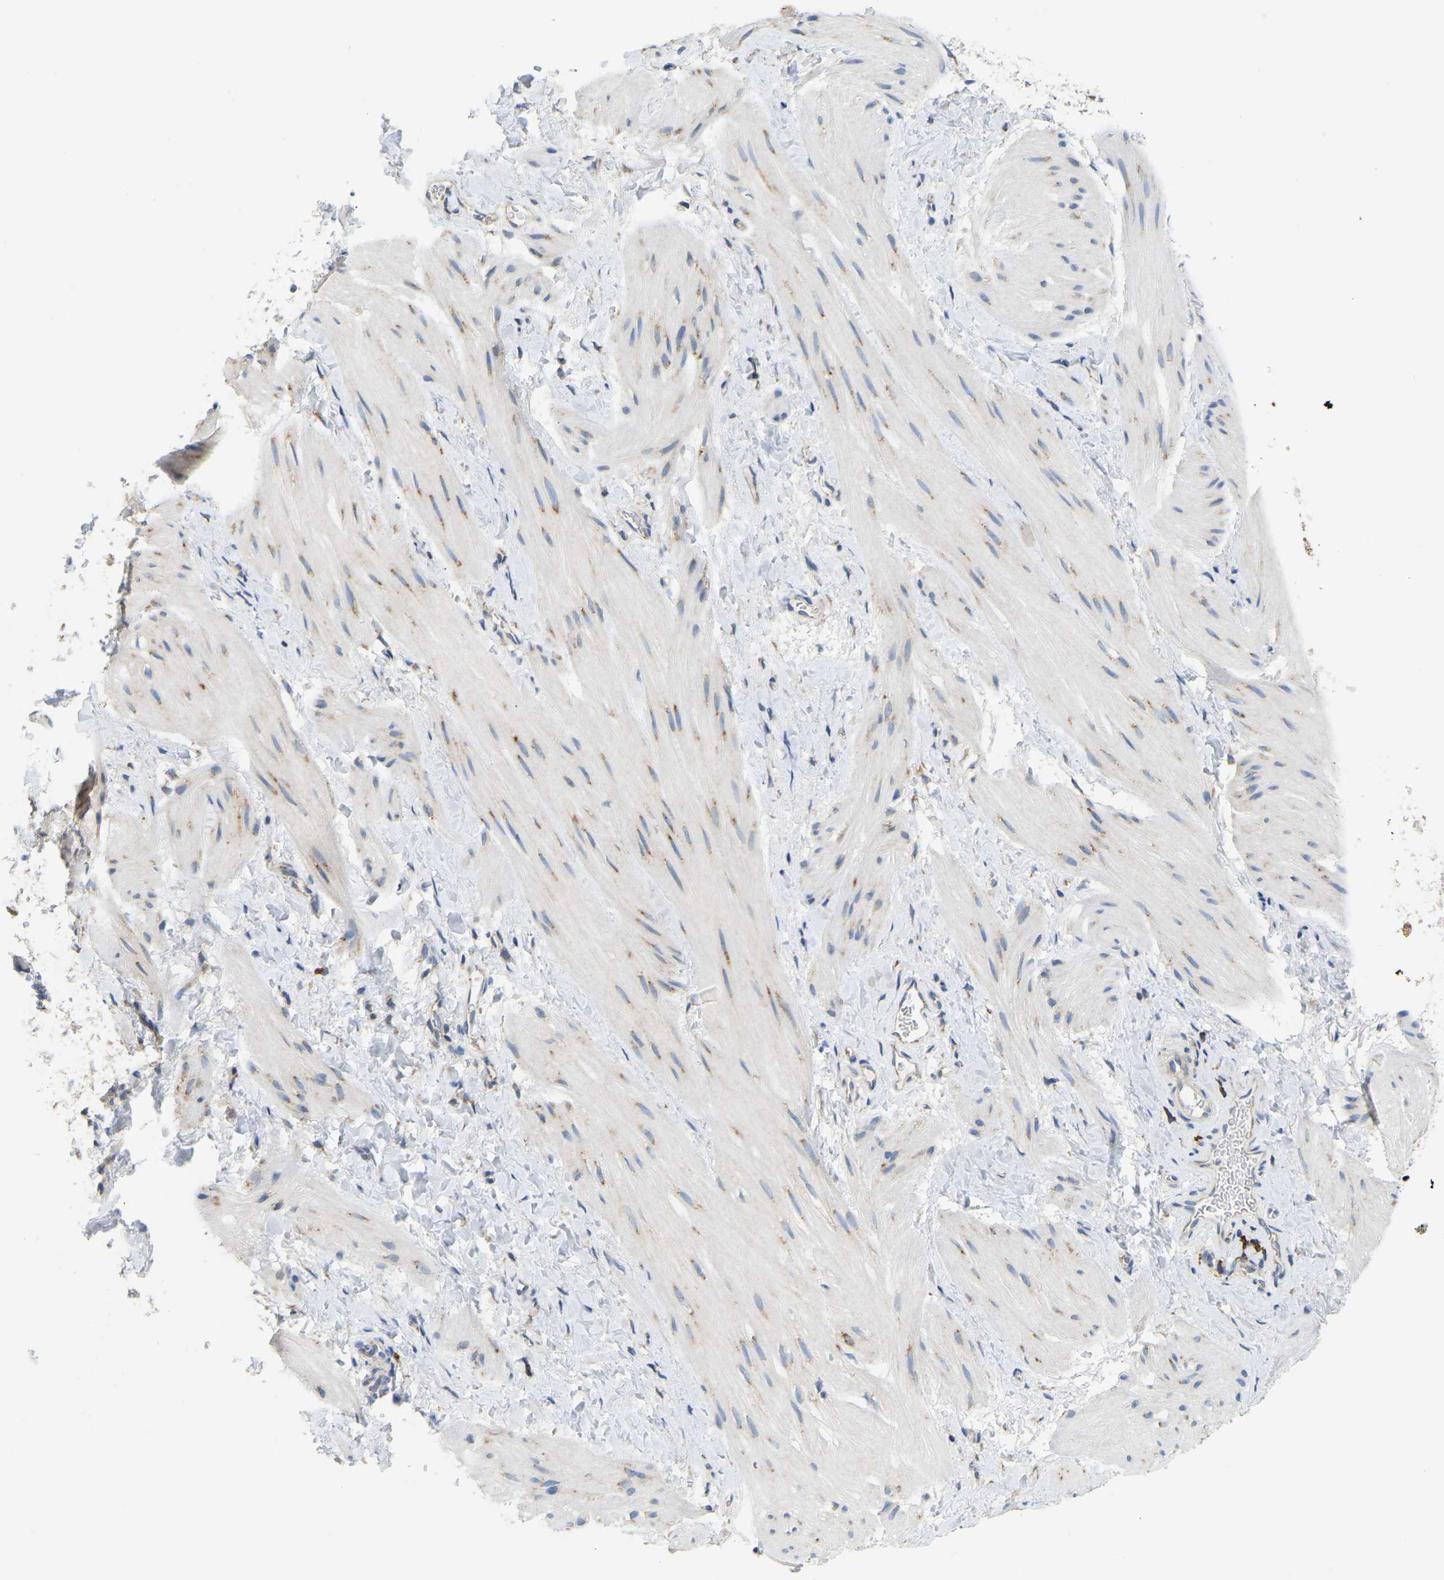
{"staining": {"intensity": "moderate", "quantity": "<25%", "location": "cytoplasmic/membranous"}, "tissue": "smooth muscle", "cell_type": "Smooth muscle cells", "image_type": "normal", "snomed": [{"axis": "morphology", "description": "Normal tissue, NOS"}, {"axis": "topography", "description": "Smooth muscle"}], "caption": "Moderate cytoplasmic/membranous protein staining is appreciated in approximately <25% of smooth muscle cells in smooth muscle. (brown staining indicates protein expression, while blue staining denotes nuclei).", "gene": "SND1", "patient": {"sex": "male", "age": 16}}